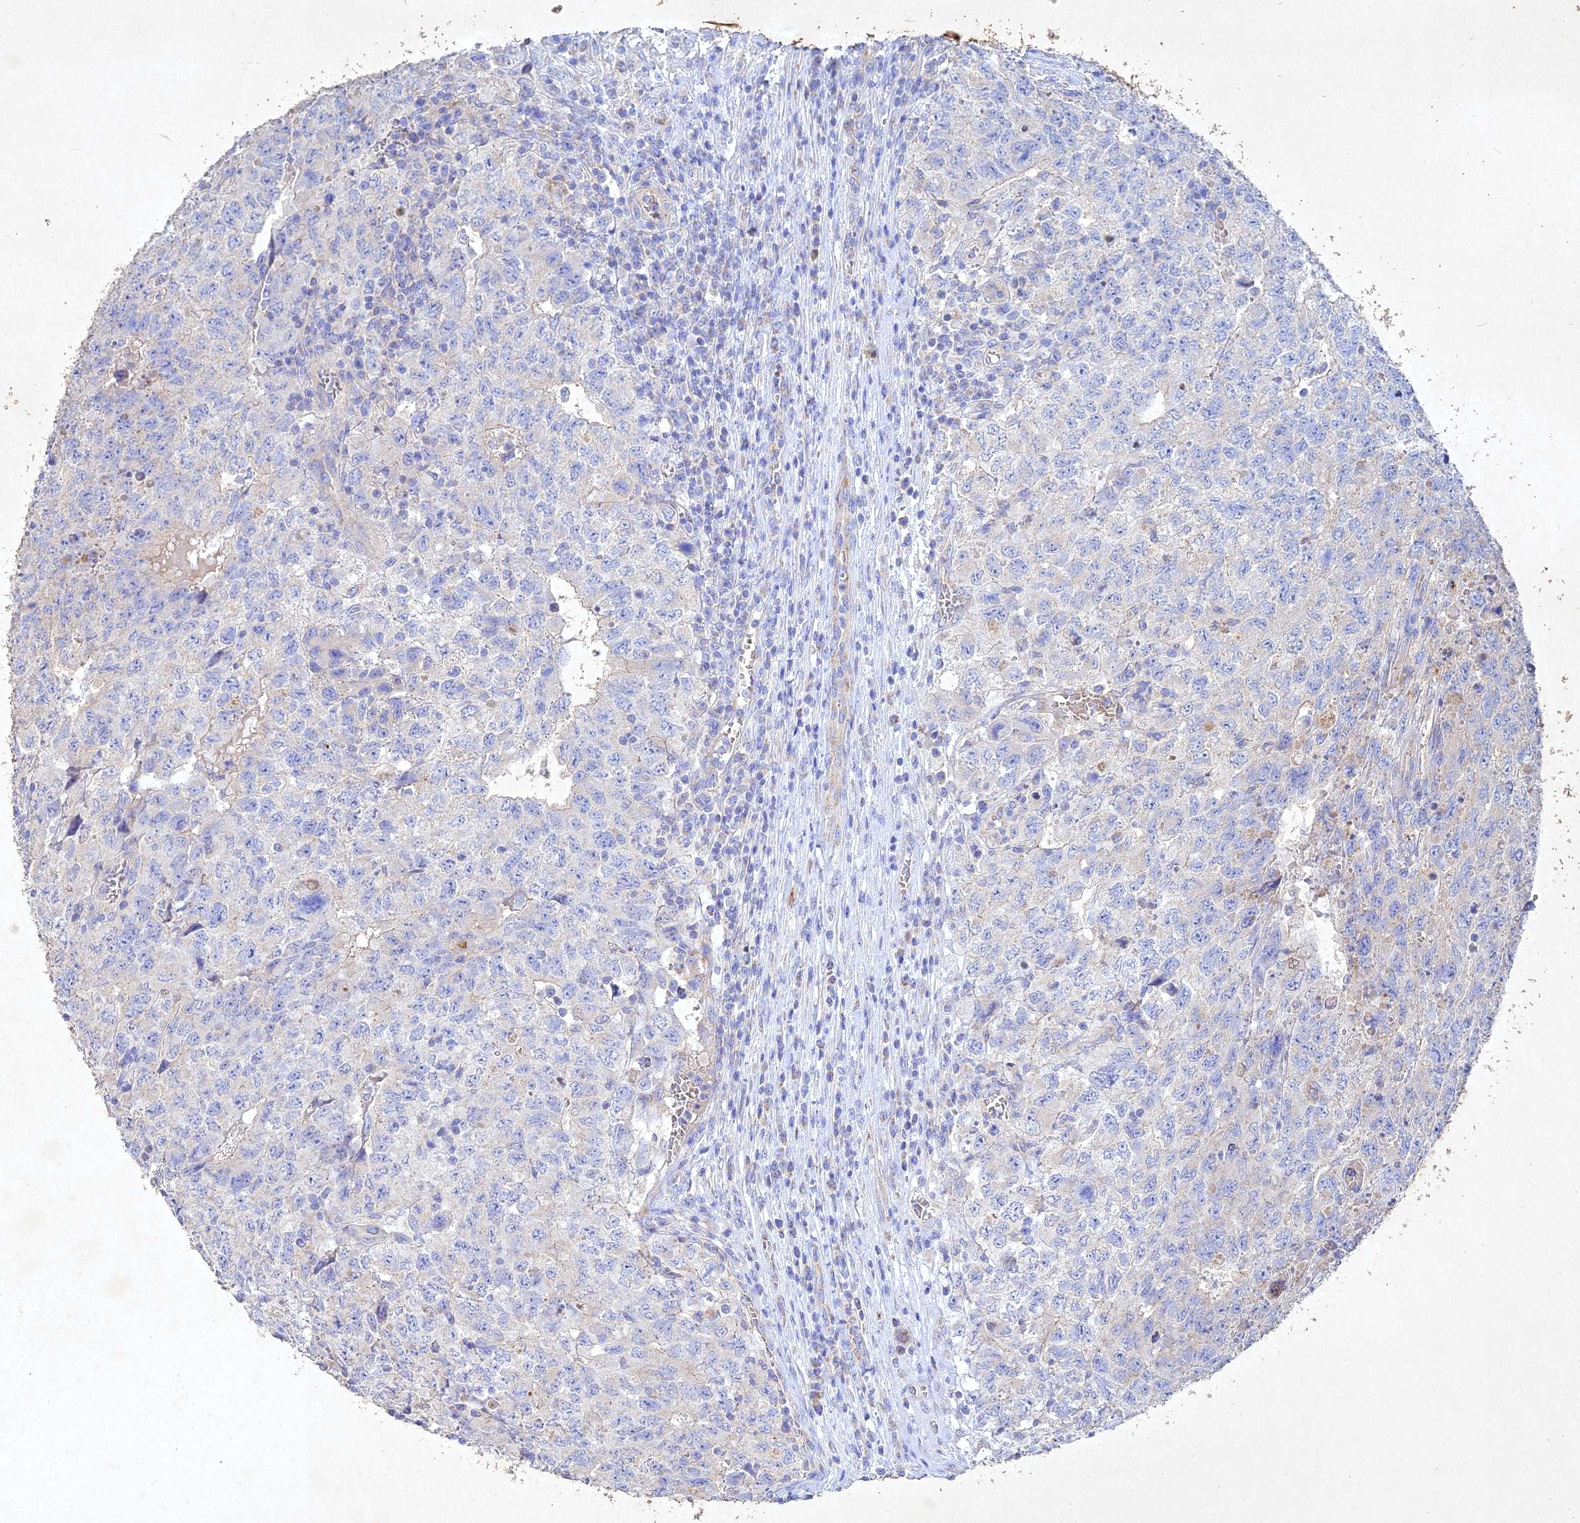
{"staining": {"intensity": "negative", "quantity": "none", "location": "none"}, "tissue": "testis cancer", "cell_type": "Tumor cells", "image_type": "cancer", "snomed": [{"axis": "morphology", "description": "Carcinoma, Embryonal, NOS"}, {"axis": "topography", "description": "Testis"}], "caption": "There is no significant staining in tumor cells of testis cancer.", "gene": "NDUFV1", "patient": {"sex": "male", "age": 34}}